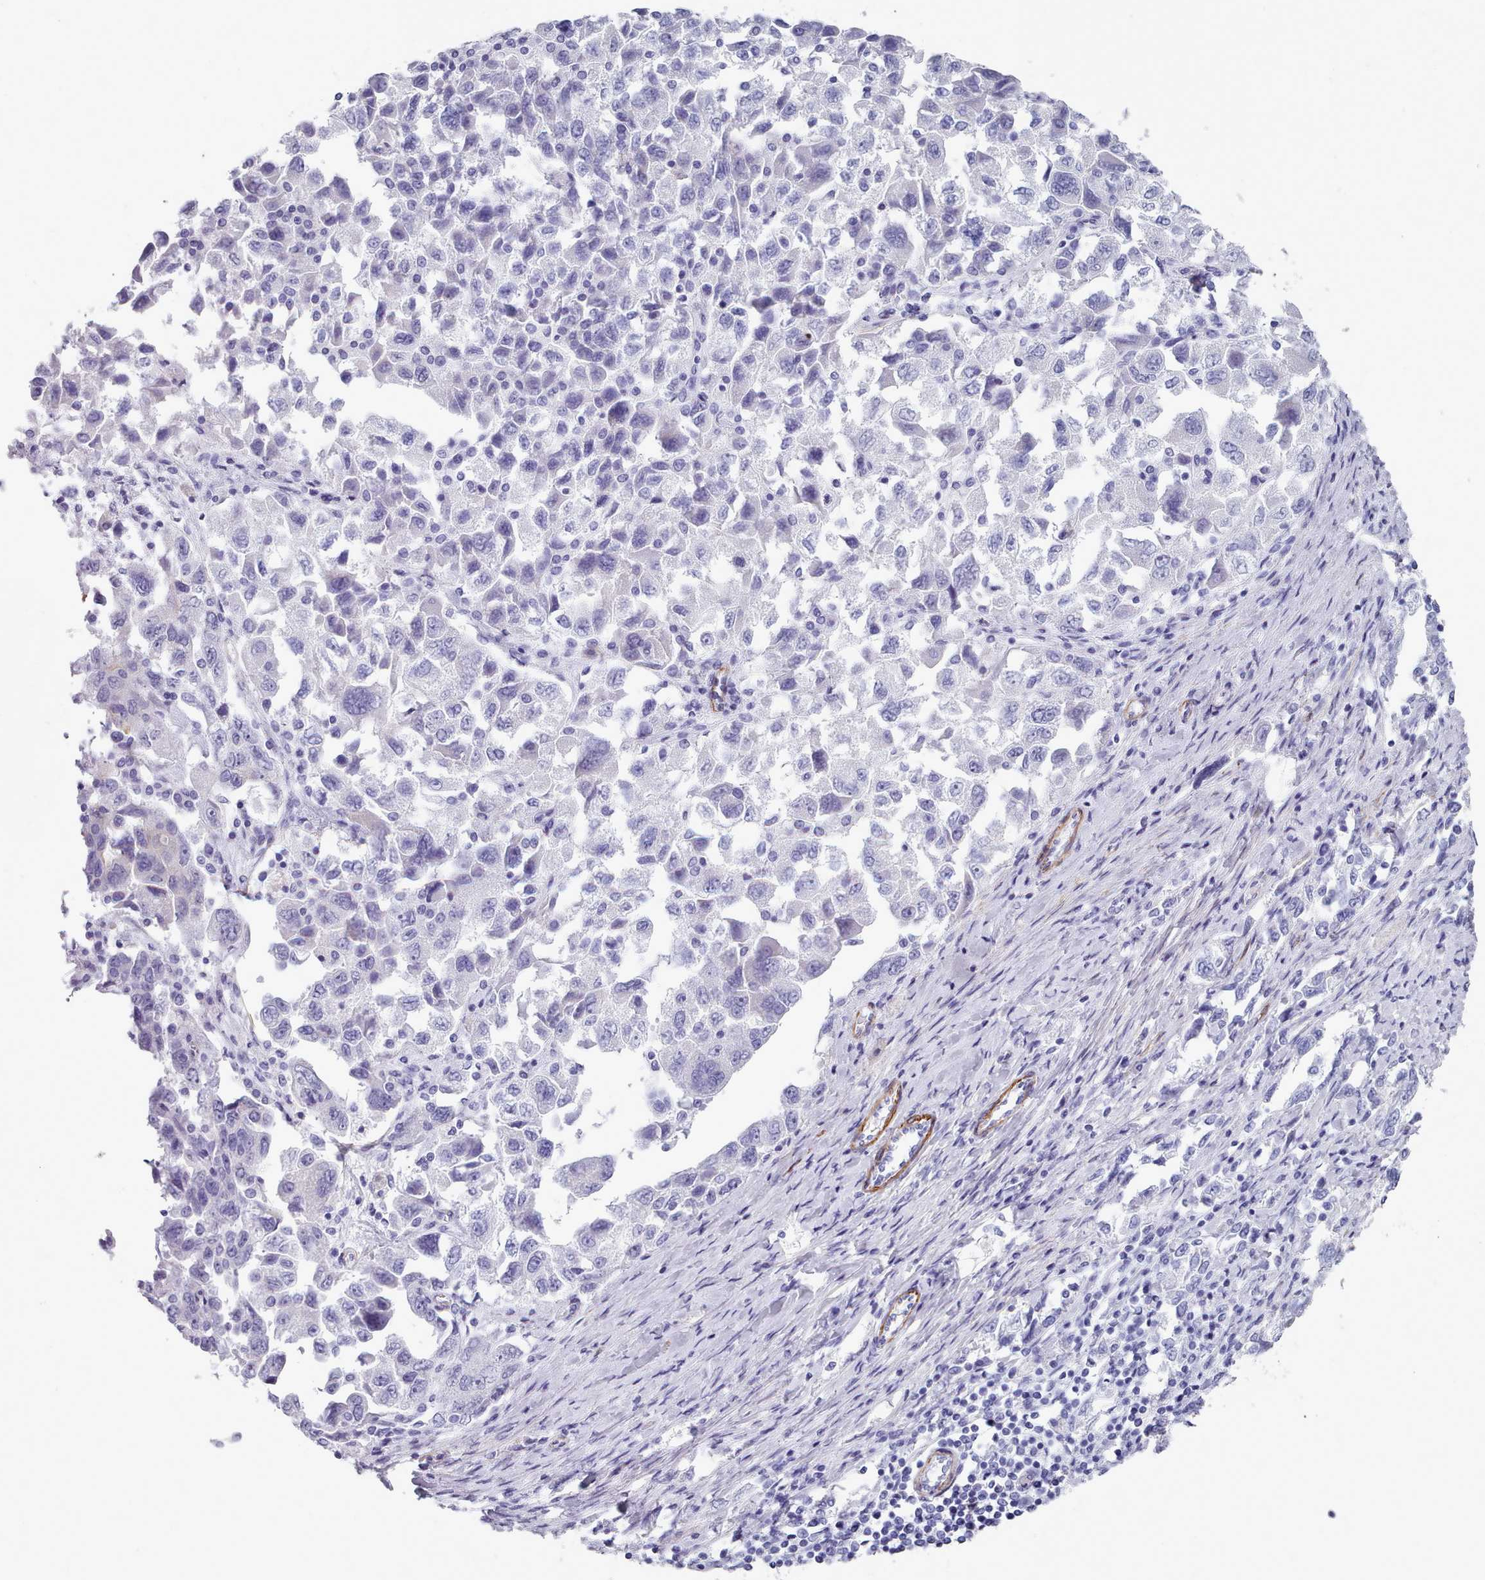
{"staining": {"intensity": "negative", "quantity": "none", "location": "none"}, "tissue": "ovarian cancer", "cell_type": "Tumor cells", "image_type": "cancer", "snomed": [{"axis": "morphology", "description": "Carcinoma, NOS"}, {"axis": "morphology", "description": "Cystadenocarcinoma, serous, NOS"}, {"axis": "topography", "description": "Ovary"}], "caption": "Tumor cells are negative for protein expression in human carcinoma (ovarian). (Stains: DAB (3,3'-diaminobenzidine) IHC with hematoxylin counter stain, Microscopy: brightfield microscopy at high magnification).", "gene": "FPGS", "patient": {"sex": "female", "age": 69}}